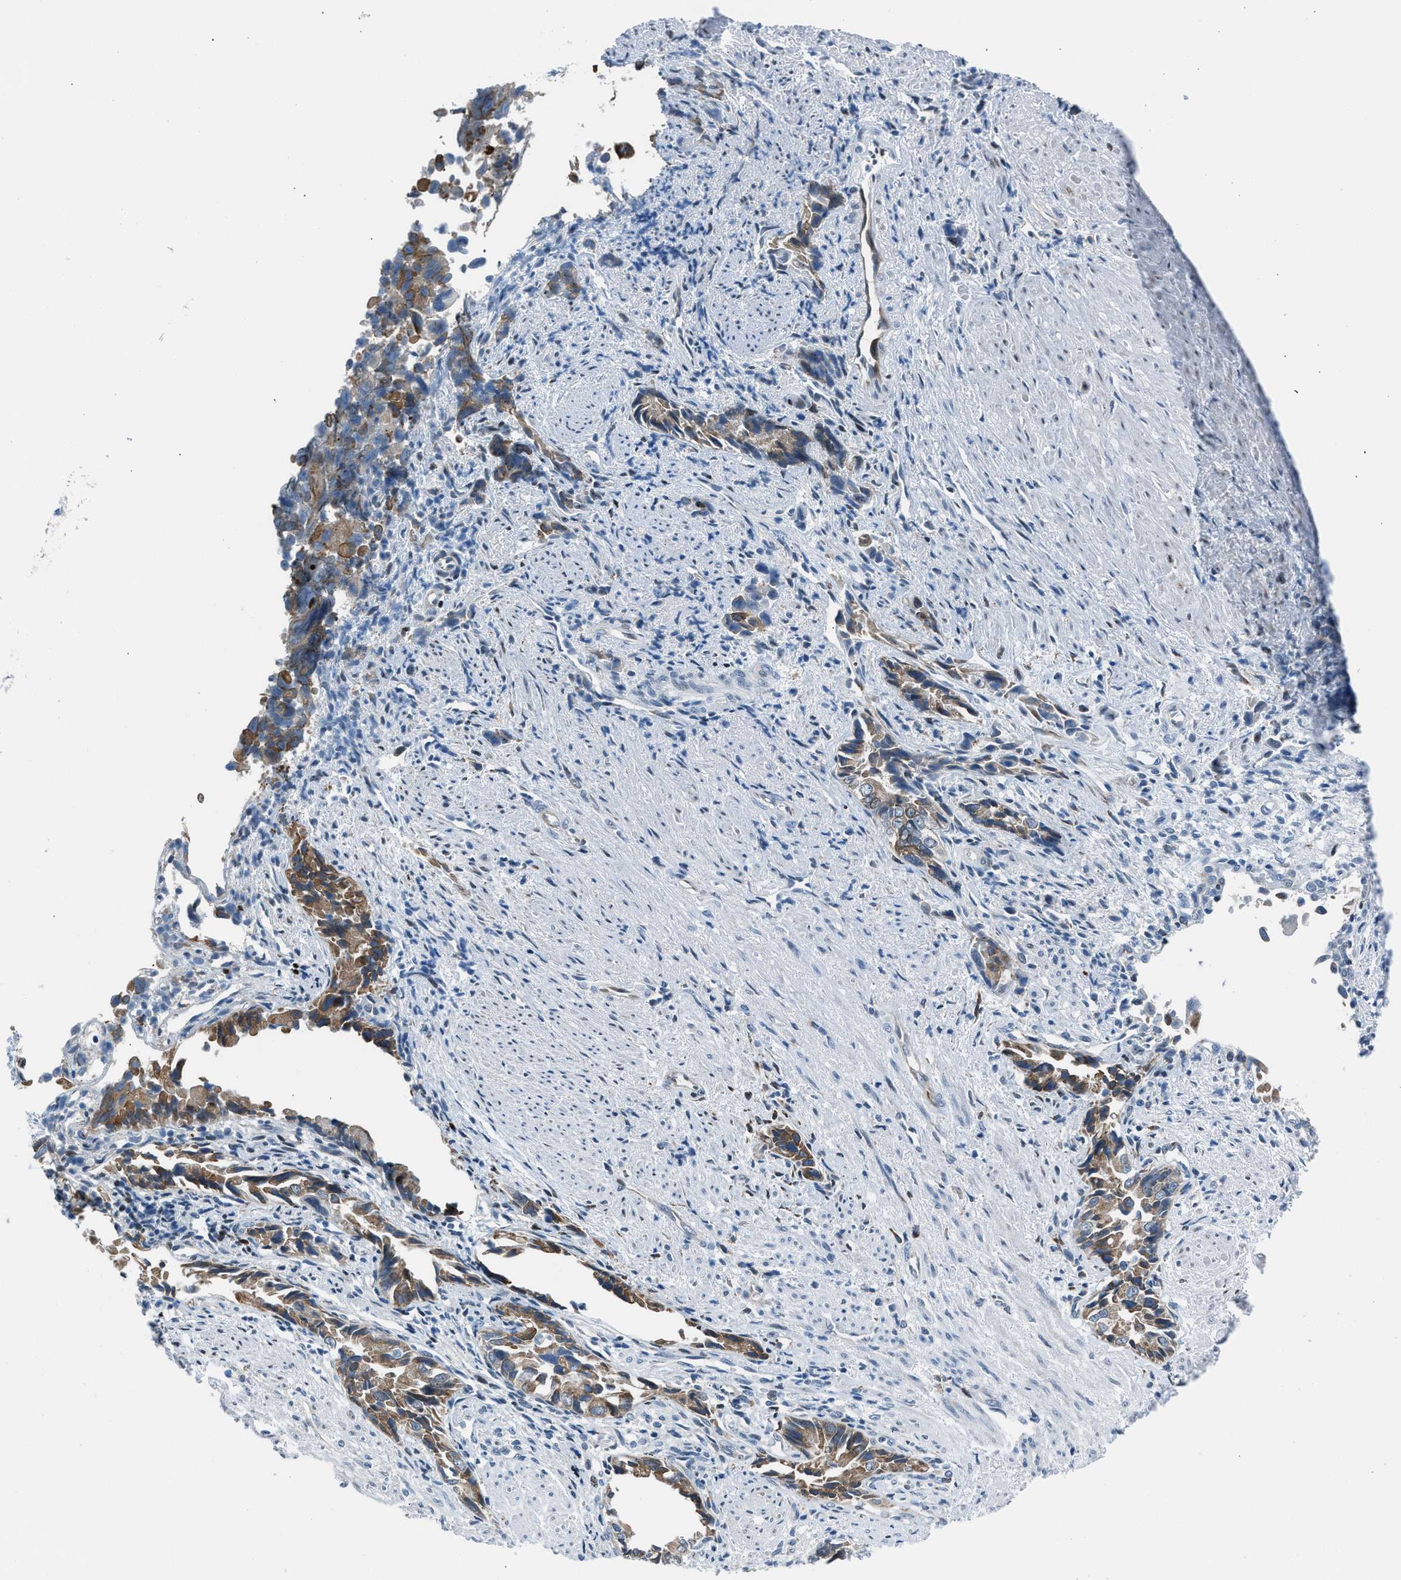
{"staining": {"intensity": "strong", "quantity": "25%-75%", "location": "cytoplasmic/membranous"}, "tissue": "liver cancer", "cell_type": "Tumor cells", "image_type": "cancer", "snomed": [{"axis": "morphology", "description": "Cholangiocarcinoma"}, {"axis": "topography", "description": "Liver"}], "caption": "A brown stain labels strong cytoplasmic/membranous positivity of a protein in human cholangiocarcinoma (liver) tumor cells. The staining was performed using DAB, with brown indicating positive protein expression. Nuclei are stained blue with hematoxylin.", "gene": "RNF41", "patient": {"sex": "female", "age": 79}}